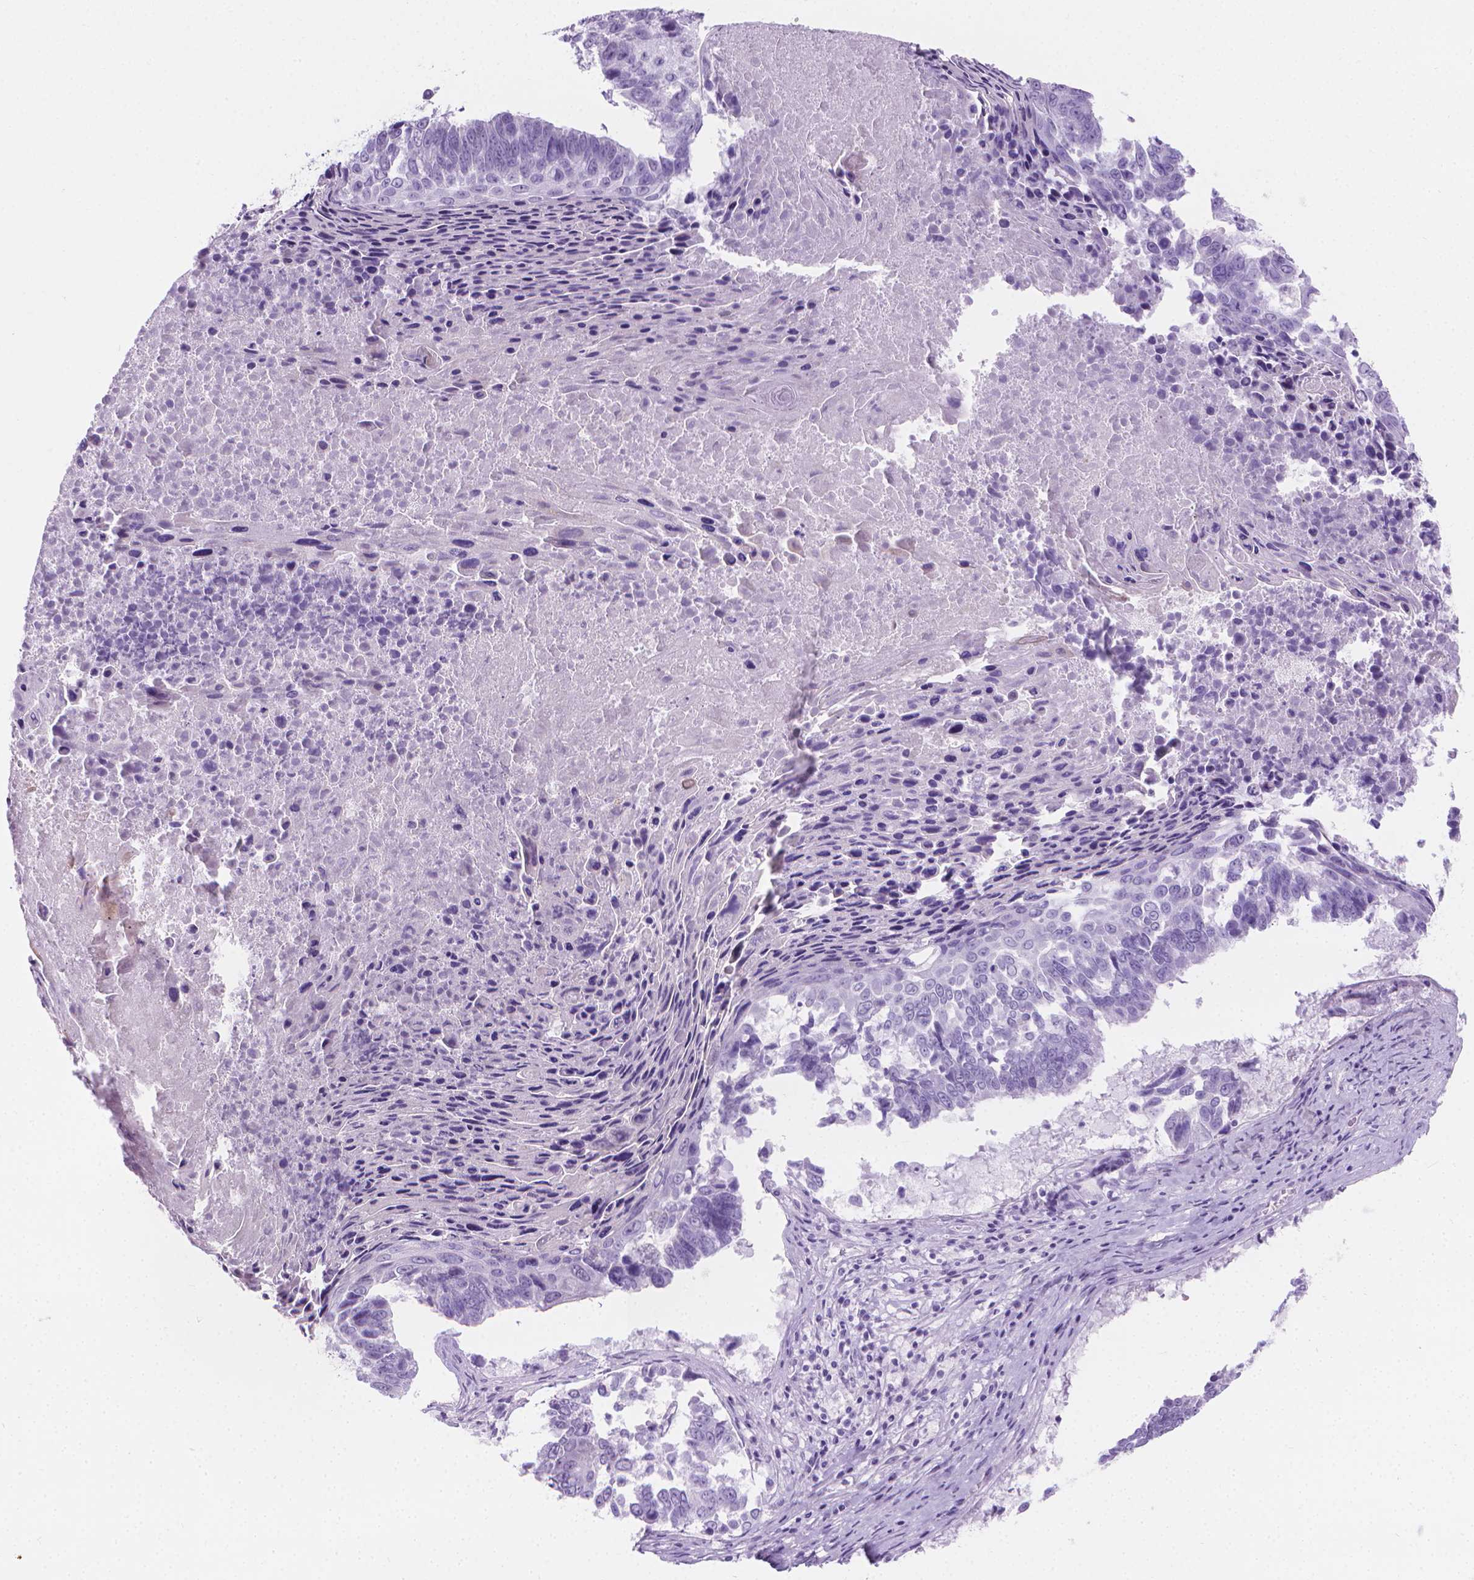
{"staining": {"intensity": "negative", "quantity": "none", "location": "none"}, "tissue": "lung cancer", "cell_type": "Tumor cells", "image_type": "cancer", "snomed": [{"axis": "morphology", "description": "Squamous cell carcinoma, NOS"}, {"axis": "topography", "description": "Lung"}], "caption": "Tumor cells are negative for brown protein staining in squamous cell carcinoma (lung). (Brightfield microscopy of DAB immunohistochemistry at high magnification).", "gene": "CFAP52", "patient": {"sex": "male", "age": 73}}